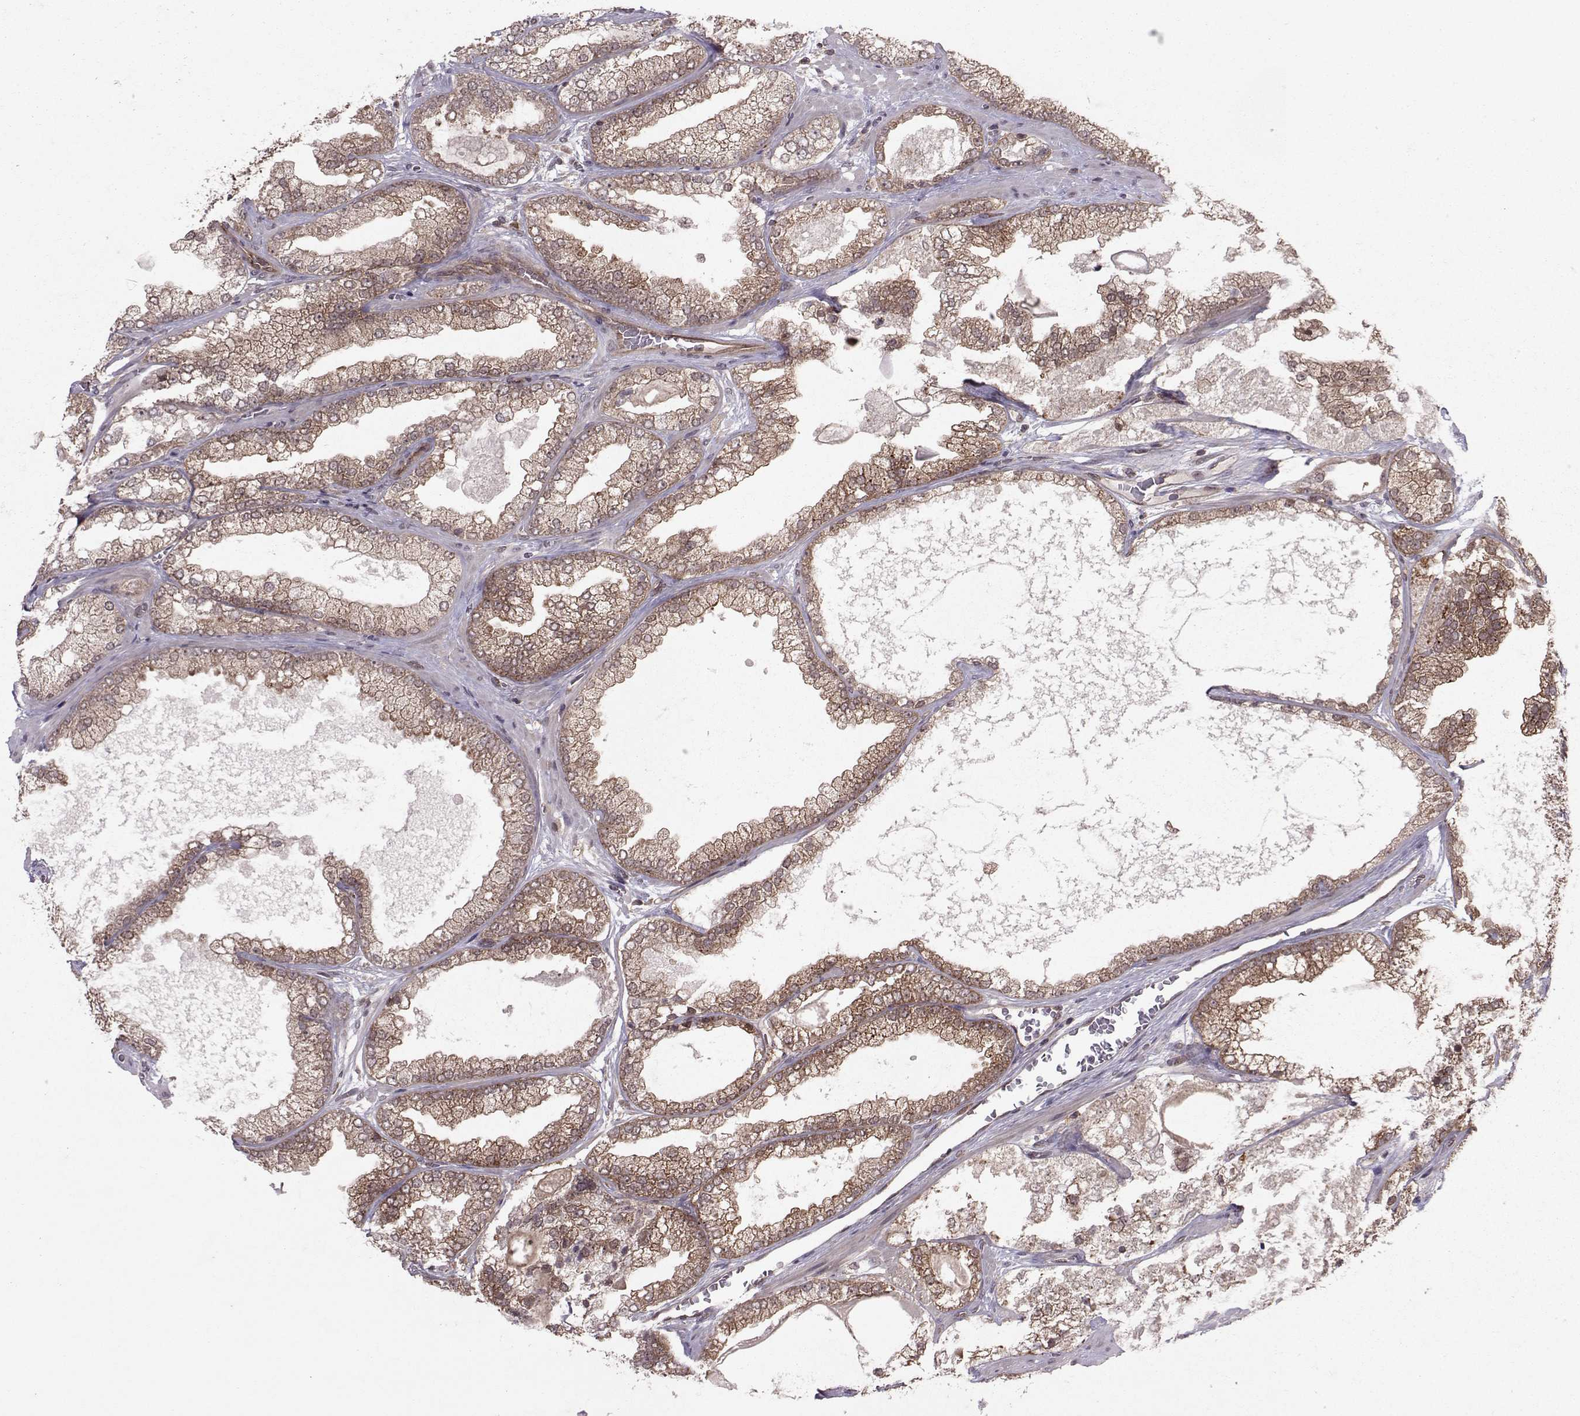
{"staining": {"intensity": "weak", "quantity": "25%-75%", "location": "cytoplasmic/membranous"}, "tissue": "prostate cancer", "cell_type": "Tumor cells", "image_type": "cancer", "snomed": [{"axis": "morphology", "description": "Adenocarcinoma, Low grade"}, {"axis": "topography", "description": "Prostate"}], "caption": "Low-grade adenocarcinoma (prostate) tissue exhibits weak cytoplasmic/membranous staining in about 25%-75% of tumor cells, visualized by immunohistochemistry.", "gene": "PPP2R2A", "patient": {"sex": "male", "age": 57}}